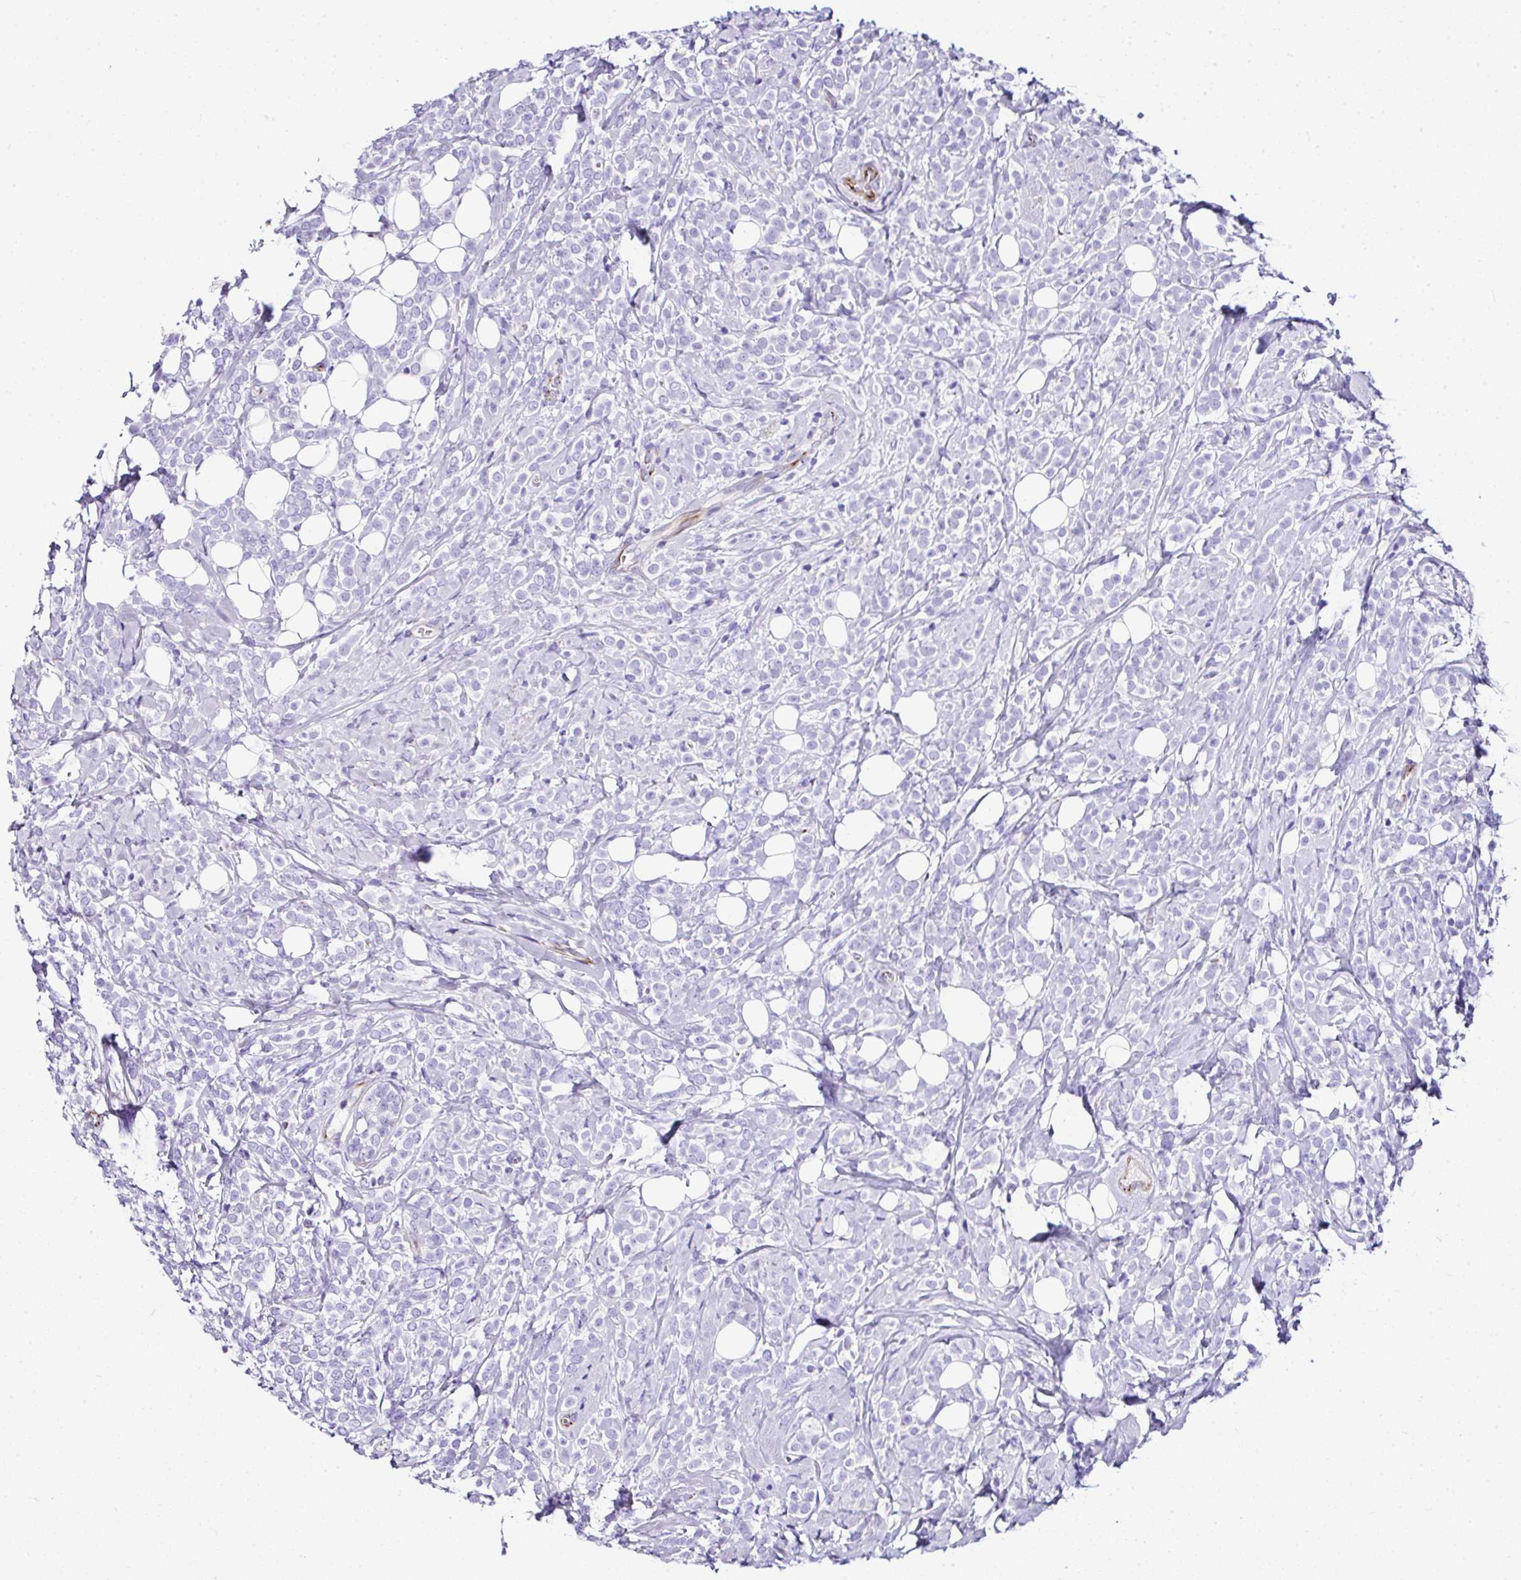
{"staining": {"intensity": "negative", "quantity": "none", "location": "none"}, "tissue": "breast cancer", "cell_type": "Tumor cells", "image_type": "cancer", "snomed": [{"axis": "morphology", "description": "Lobular carcinoma"}, {"axis": "topography", "description": "Breast"}], "caption": "Breast cancer (lobular carcinoma) stained for a protein using immunohistochemistry (IHC) shows no staining tumor cells.", "gene": "DEPDC5", "patient": {"sex": "female", "age": 49}}